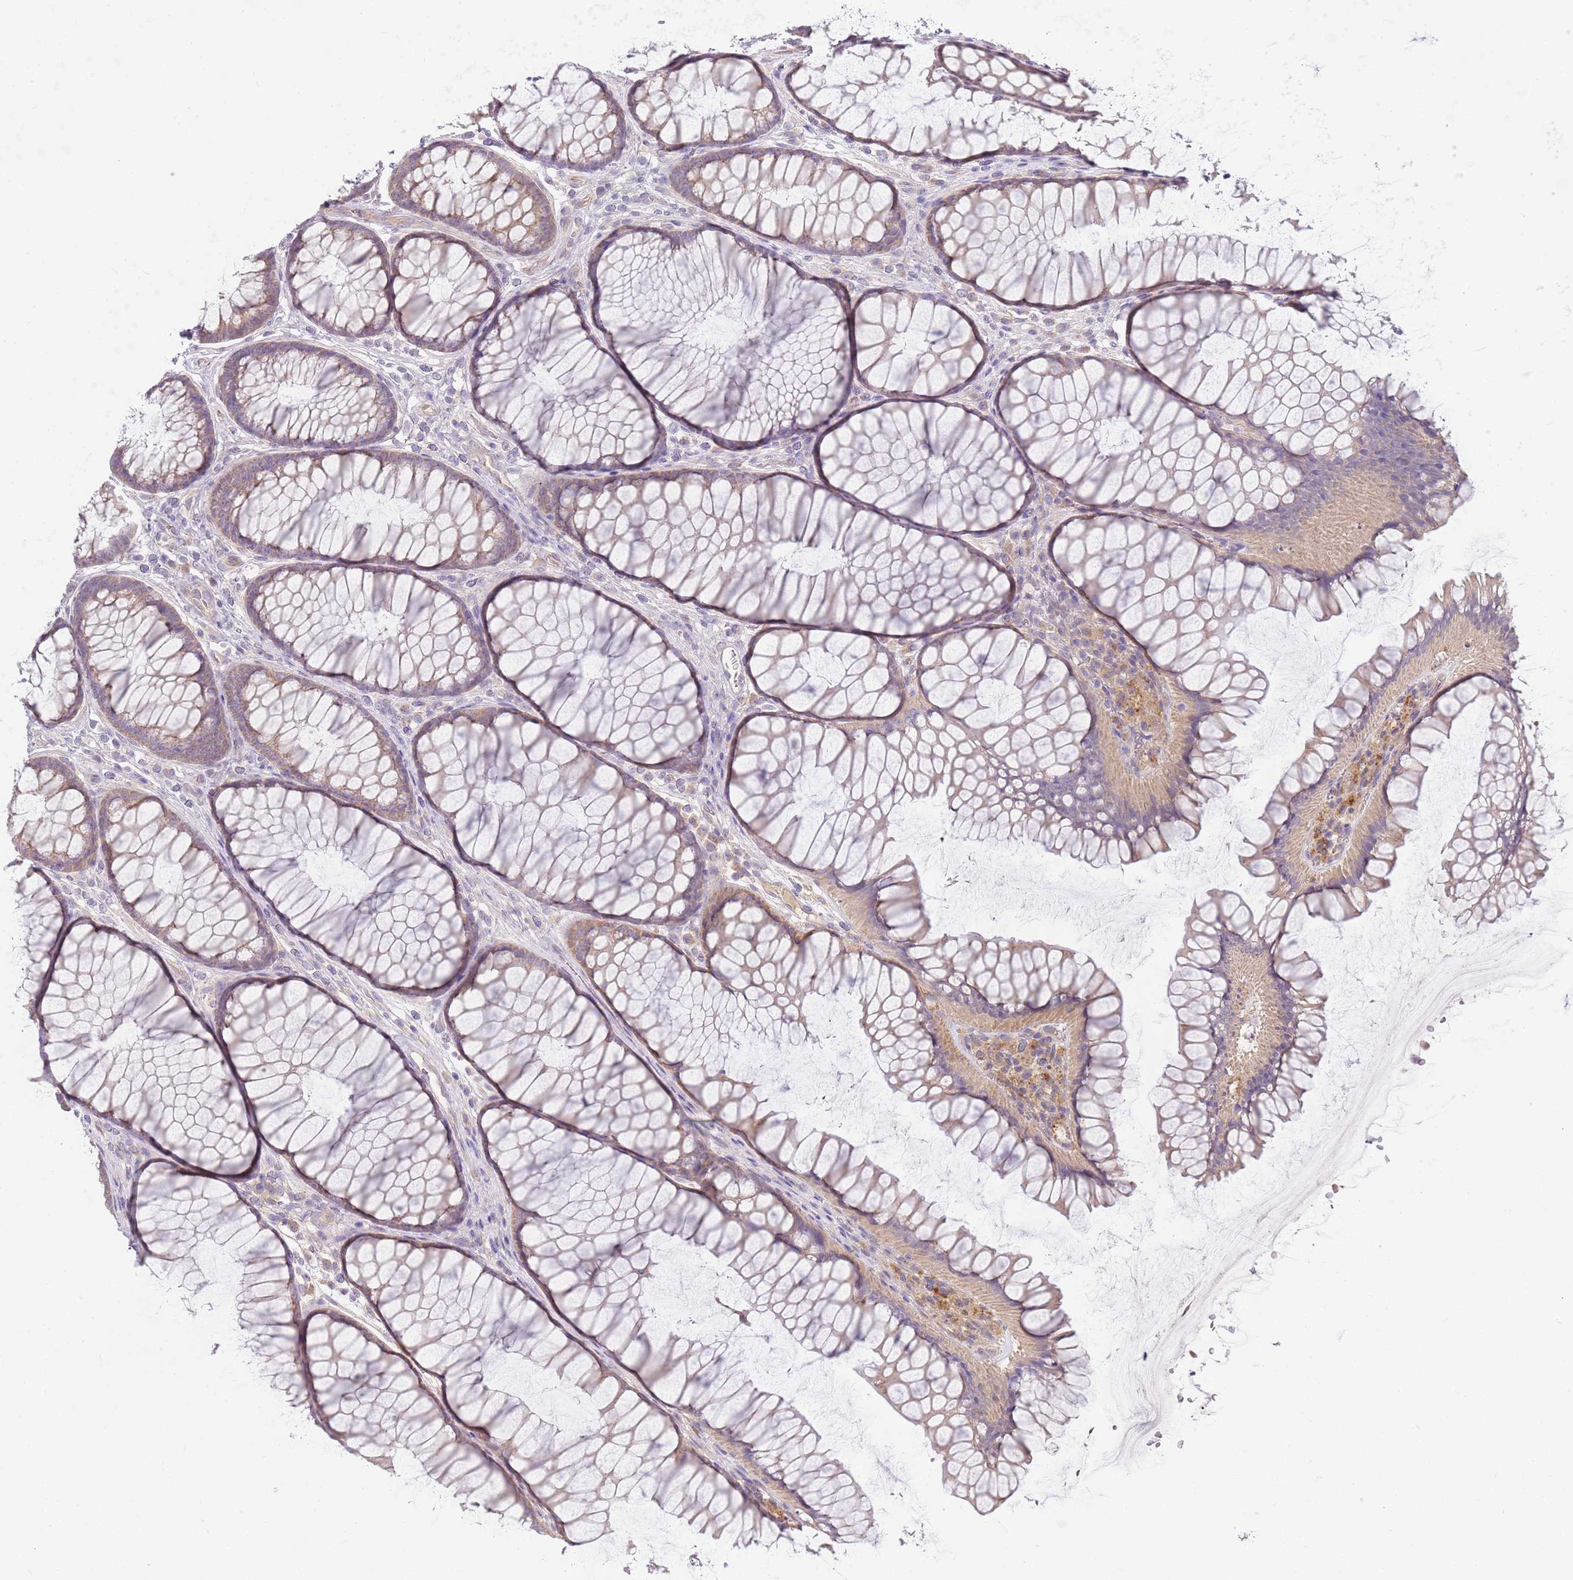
{"staining": {"intensity": "weak", "quantity": ">75%", "location": "cytoplasmic/membranous"}, "tissue": "colon", "cell_type": "Endothelial cells", "image_type": "normal", "snomed": [{"axis": "morphology", "description": "Normal tissue, NOS"}, {"axis": "topography", "description": "Colon"}], "caption": "The micrograph reveals immunohistochemical staining of unremarkable colon. There is weak cytoplasmic/membranous staining is appreciated in about >75% of endothelial cells.", "gene": "SKOR2", "patient": {"sex": "female", "age": 82}}